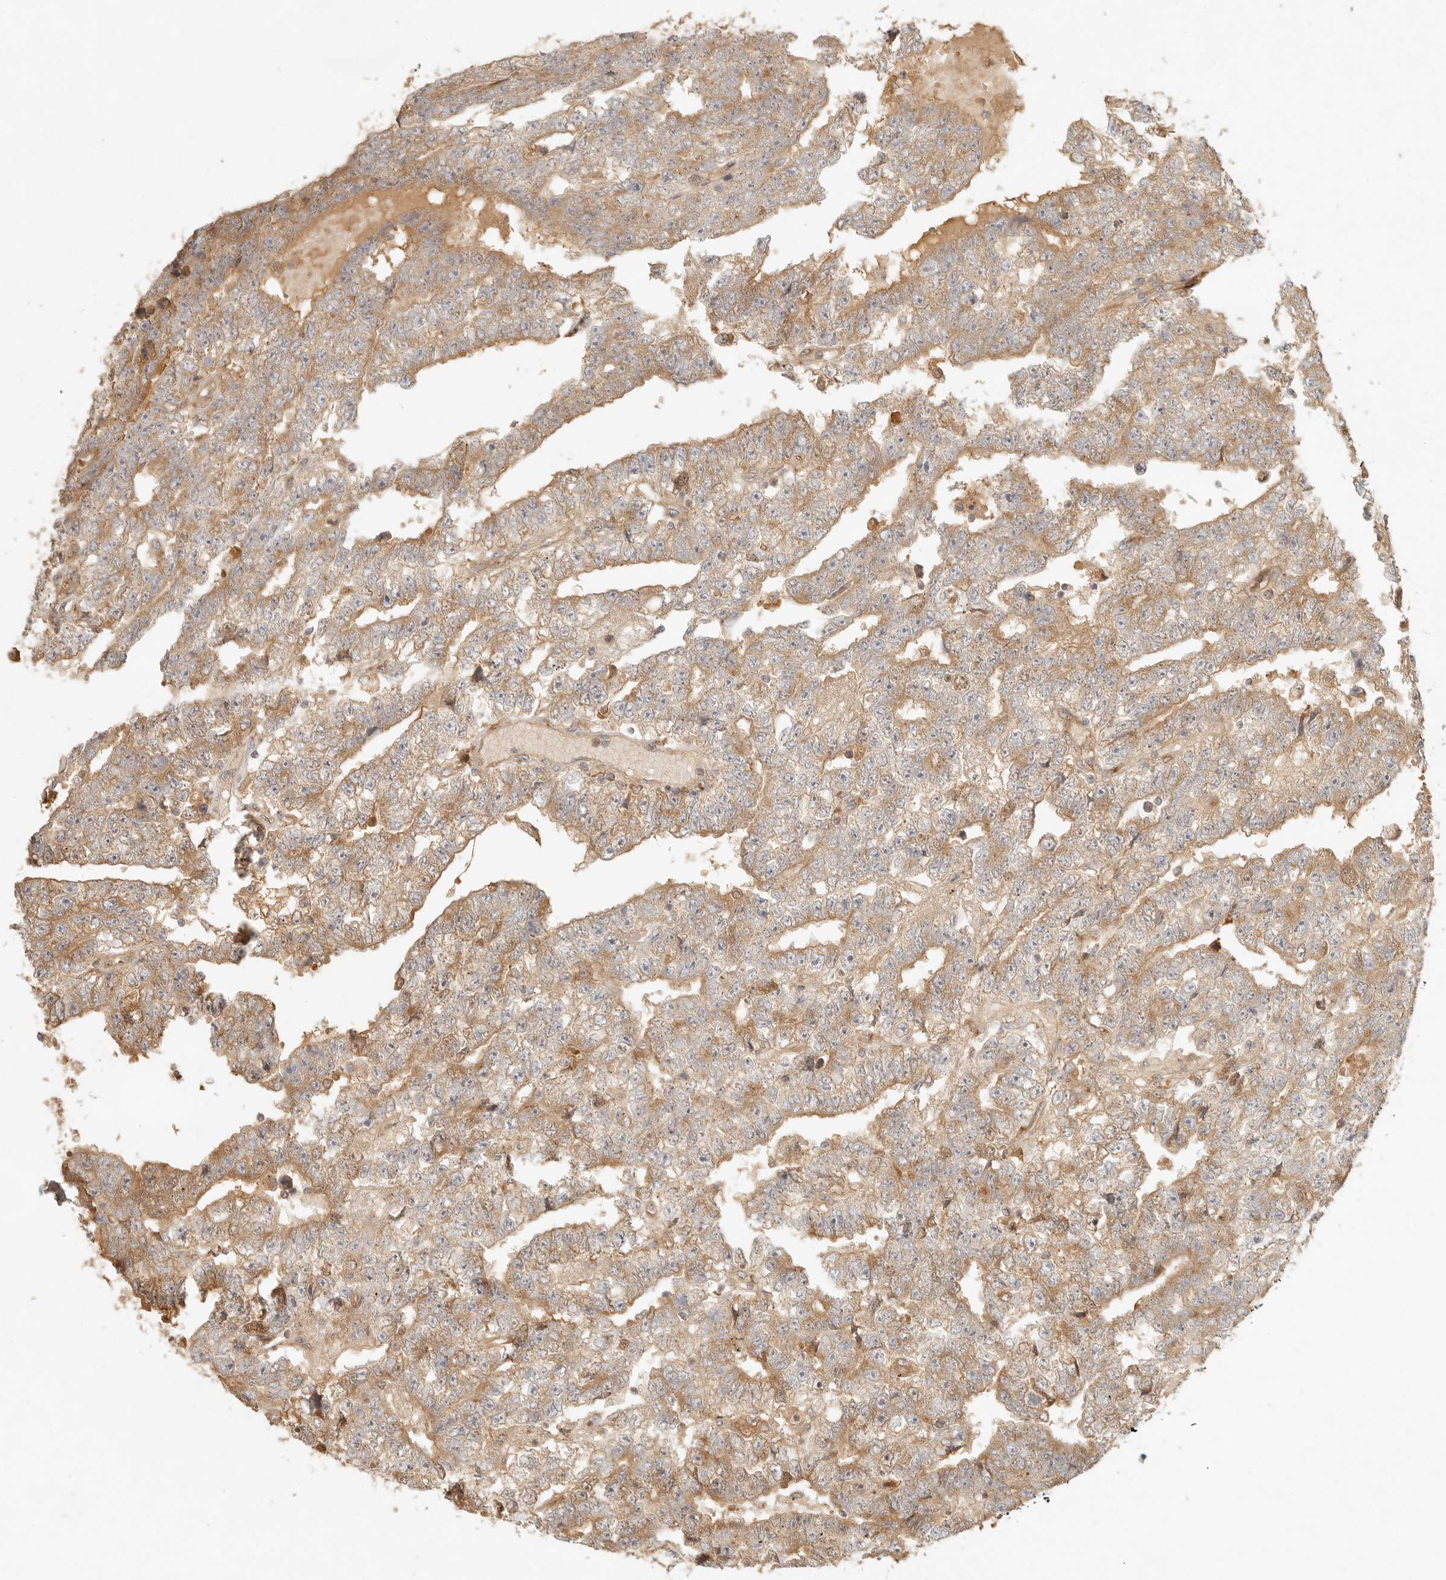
{"staining": {"intensity": "moderate", "quantity": ">75%", "location": "cytoplasmic/membranous"}, "tissue": "testis cancer", "cell_type": "Tumor cells", "image_type": "cancer", "snomed": [{"axis": "morphology", "description": "Carcinoma, Embryonal, NOS"}, {"axis": "topography", "description": "Testis"}], "caption": "IHC (DAB) staining of testis embryonal carcinoma exhibits moderate cytoplasmic/membranous protein staining in about >75% of tumor cells.", "gene": "ANKRD61", "patient": {"sex": "male", "age": 25}}